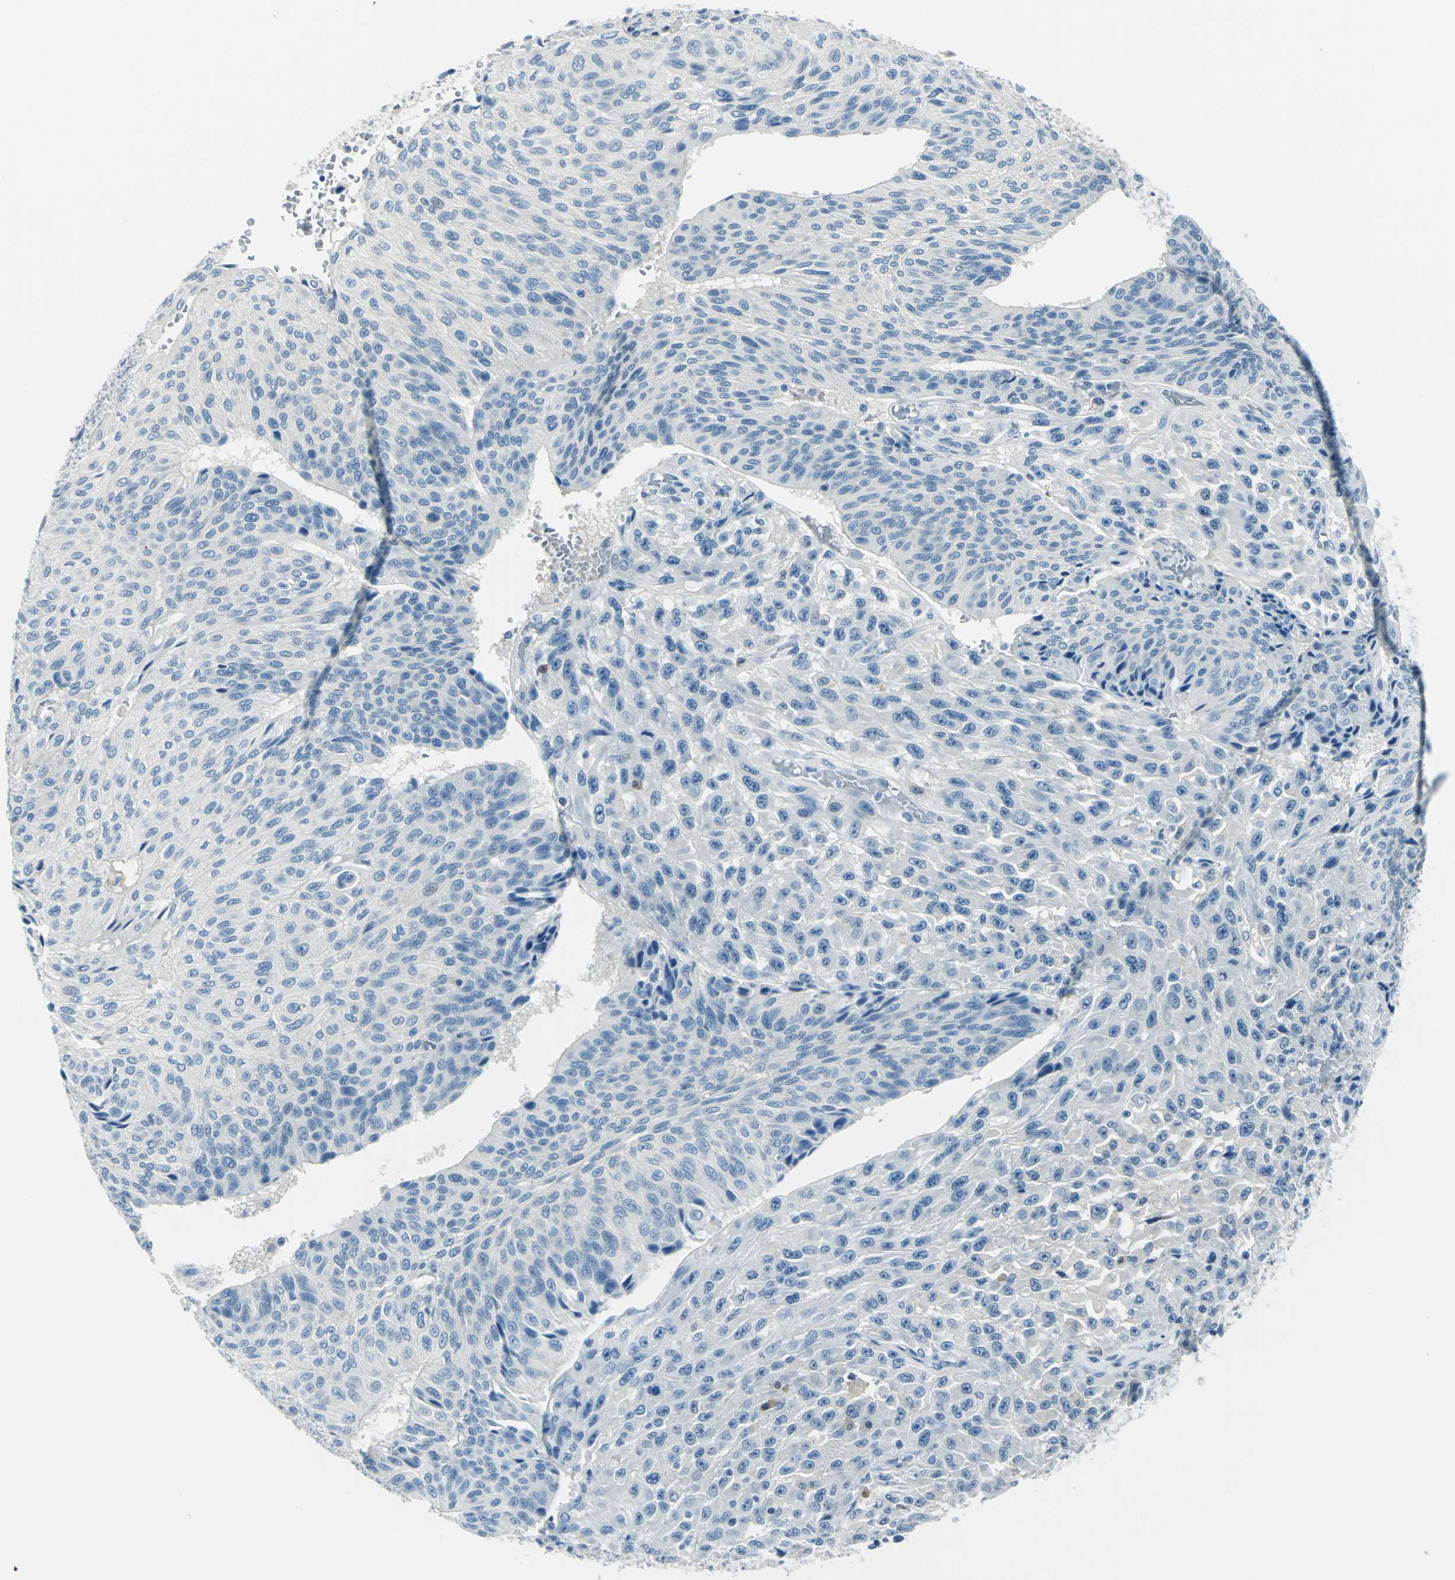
{"staining": {"intensity": "negative", "quantity": "none", "location": "none"}, "tissue": "urothelial cancer", "cell_type": "Tumor cells", "image_type": "cancer", "snomed": [{"axis": "morphology", "description": "Urothelial carcinoma, High grade"}, {"axis": "topography", "description": "Urinary bladder"}], "caption": "Immunohistochemical staining of human urothelial cancer shows no significant expression in tumor cells.", "gene": "AKR1A1", "patient": {"sex": "male", "age": 66}}